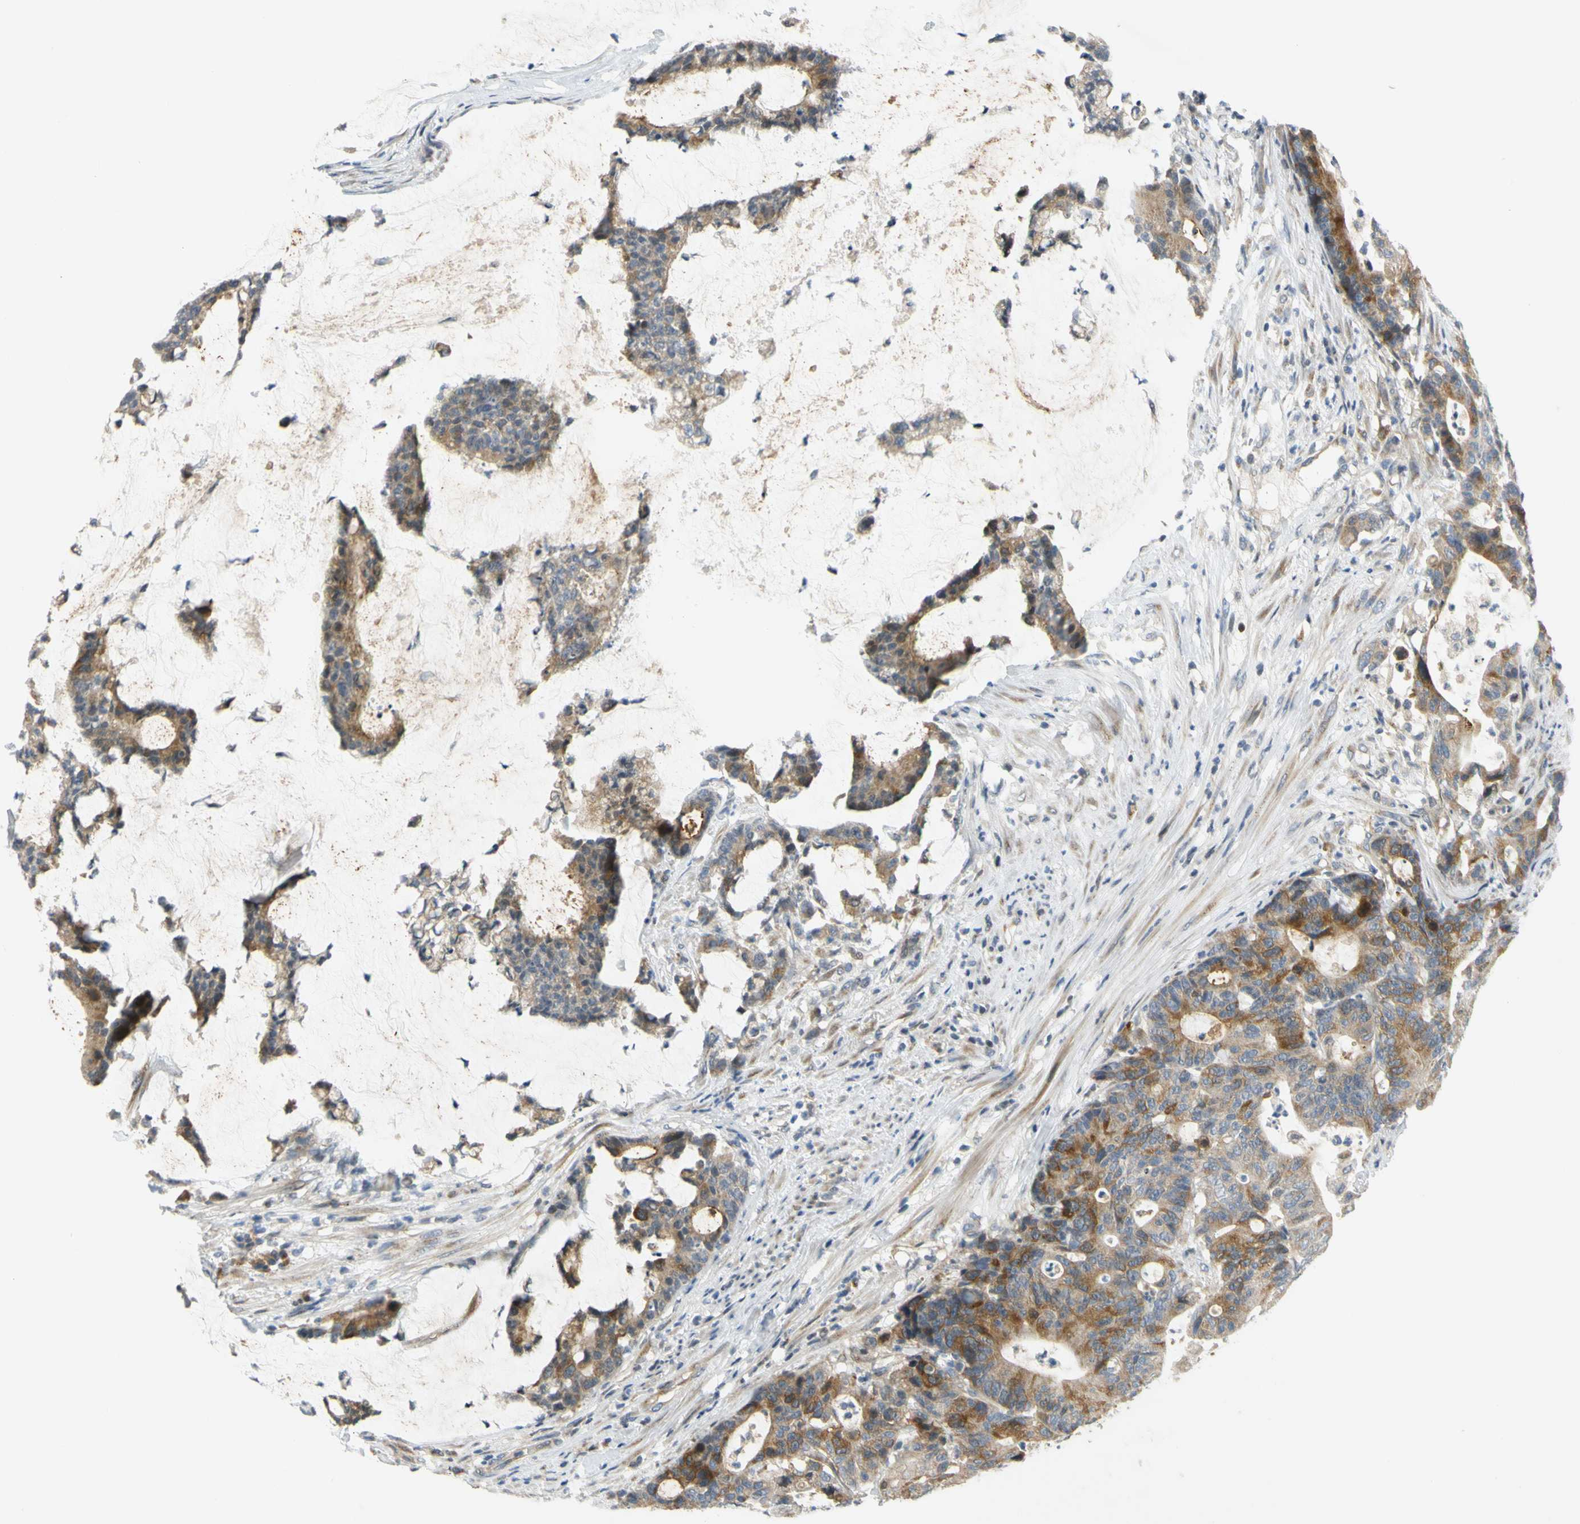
{"staining": {"intensity": "moderate", "quantity": ">75%", "location": "cytoplasmic/membranous"}, "tissue": "colorectal cancer", "cell_type": "Tumor cells", "image_type": "cancer", "snomed": [{"axis": "morphology", "description": "Adenocarcinoma, NOS"}, {"axis": "topography", "description": "Colon"}], "caption": "Protein staining by immunohistochemistry (IHC) demonstrates moderate cytoplasmic/membranous positivity in about >75% of tumor cells in adenocarcinoma (colorectal). (DAB = brown stain, brightfield microscopy at high magnification).", "gene": "CCNB2", "patient": {"sex": "female", "age": 84}}